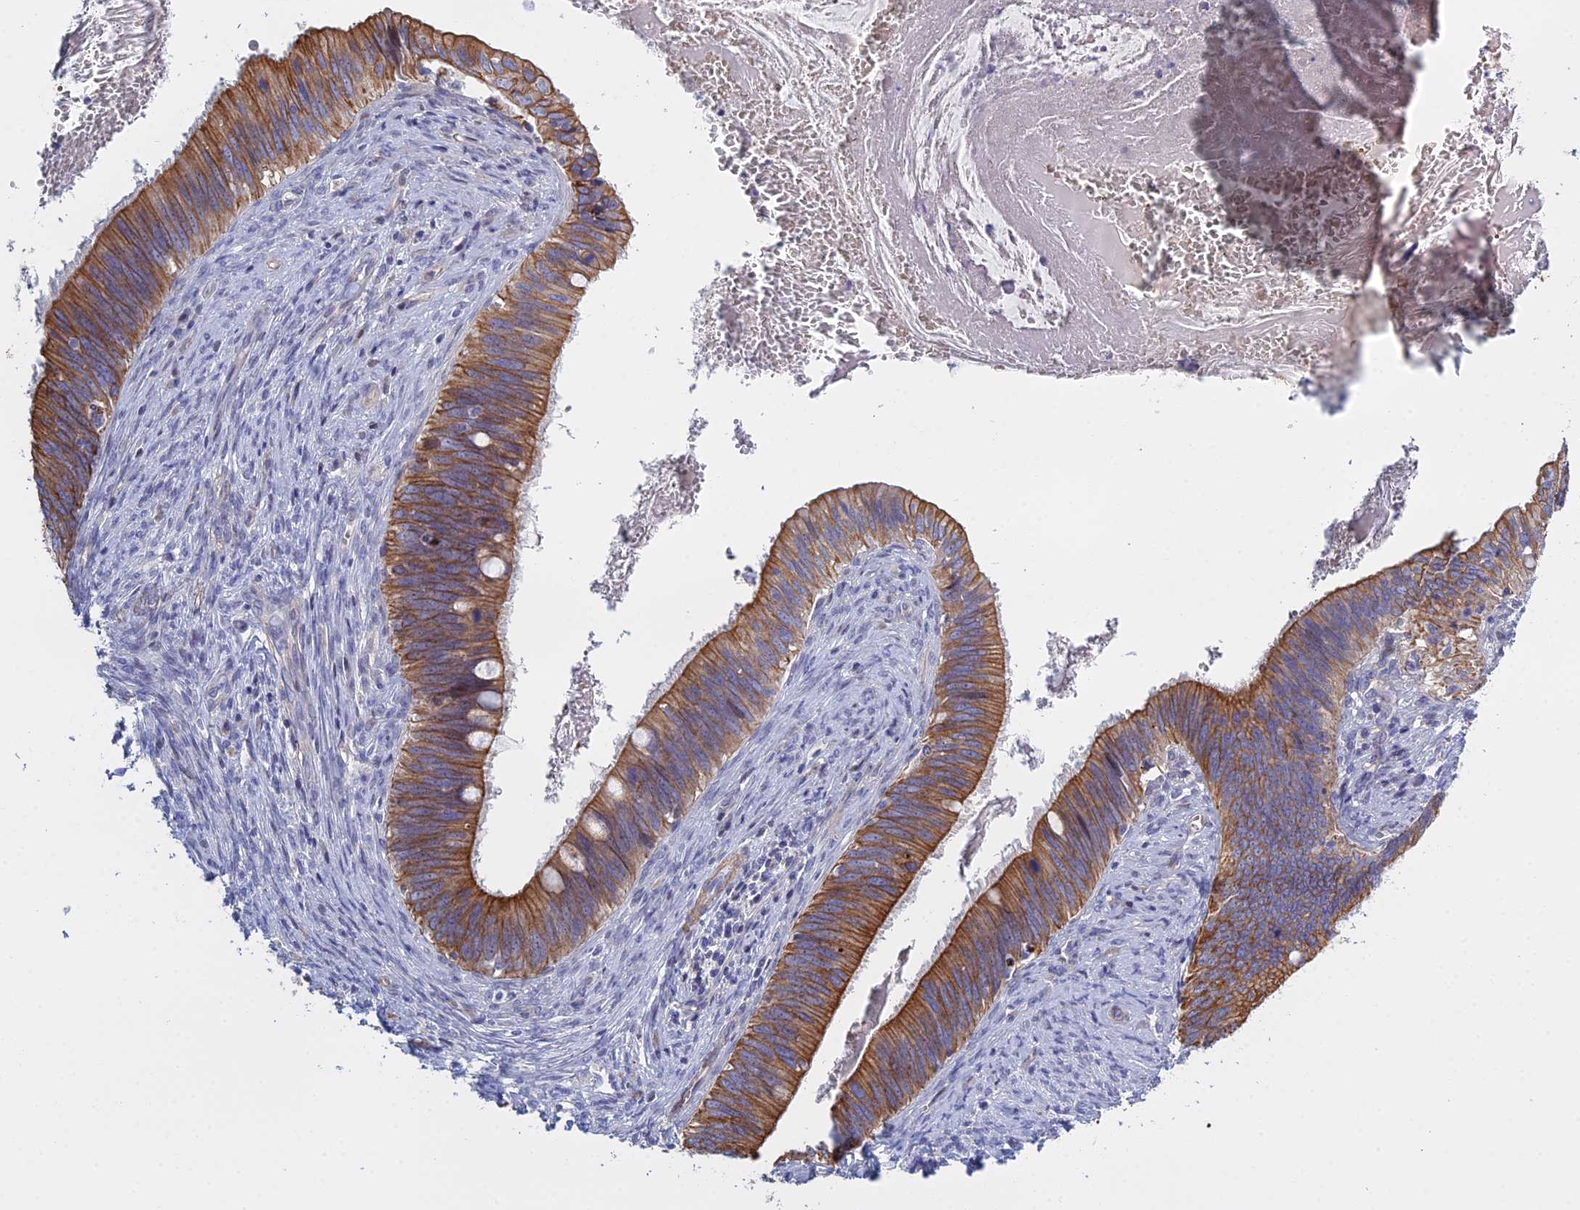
{"staining": {"intensity": "strong", "quantity": ">75%", "location": "cytoplasmic/membranous"}, "tissue": "cervical cancer", "cell_type": "Tumor cells", "image_type": "cancer", "snomed": [{"axis": "morphology", "description": "Adenocarcinoma, NOS"}, {"axis": "topography", "description": "Cervix"}], "caption": "A brown stain labels strong cytoplasmic/membranous expression of a protein in human cervical cancer (adenocarcinoma) tumor cells.", "gene": "LZTS2", "patient": {"sex": "female", "age": 42}}